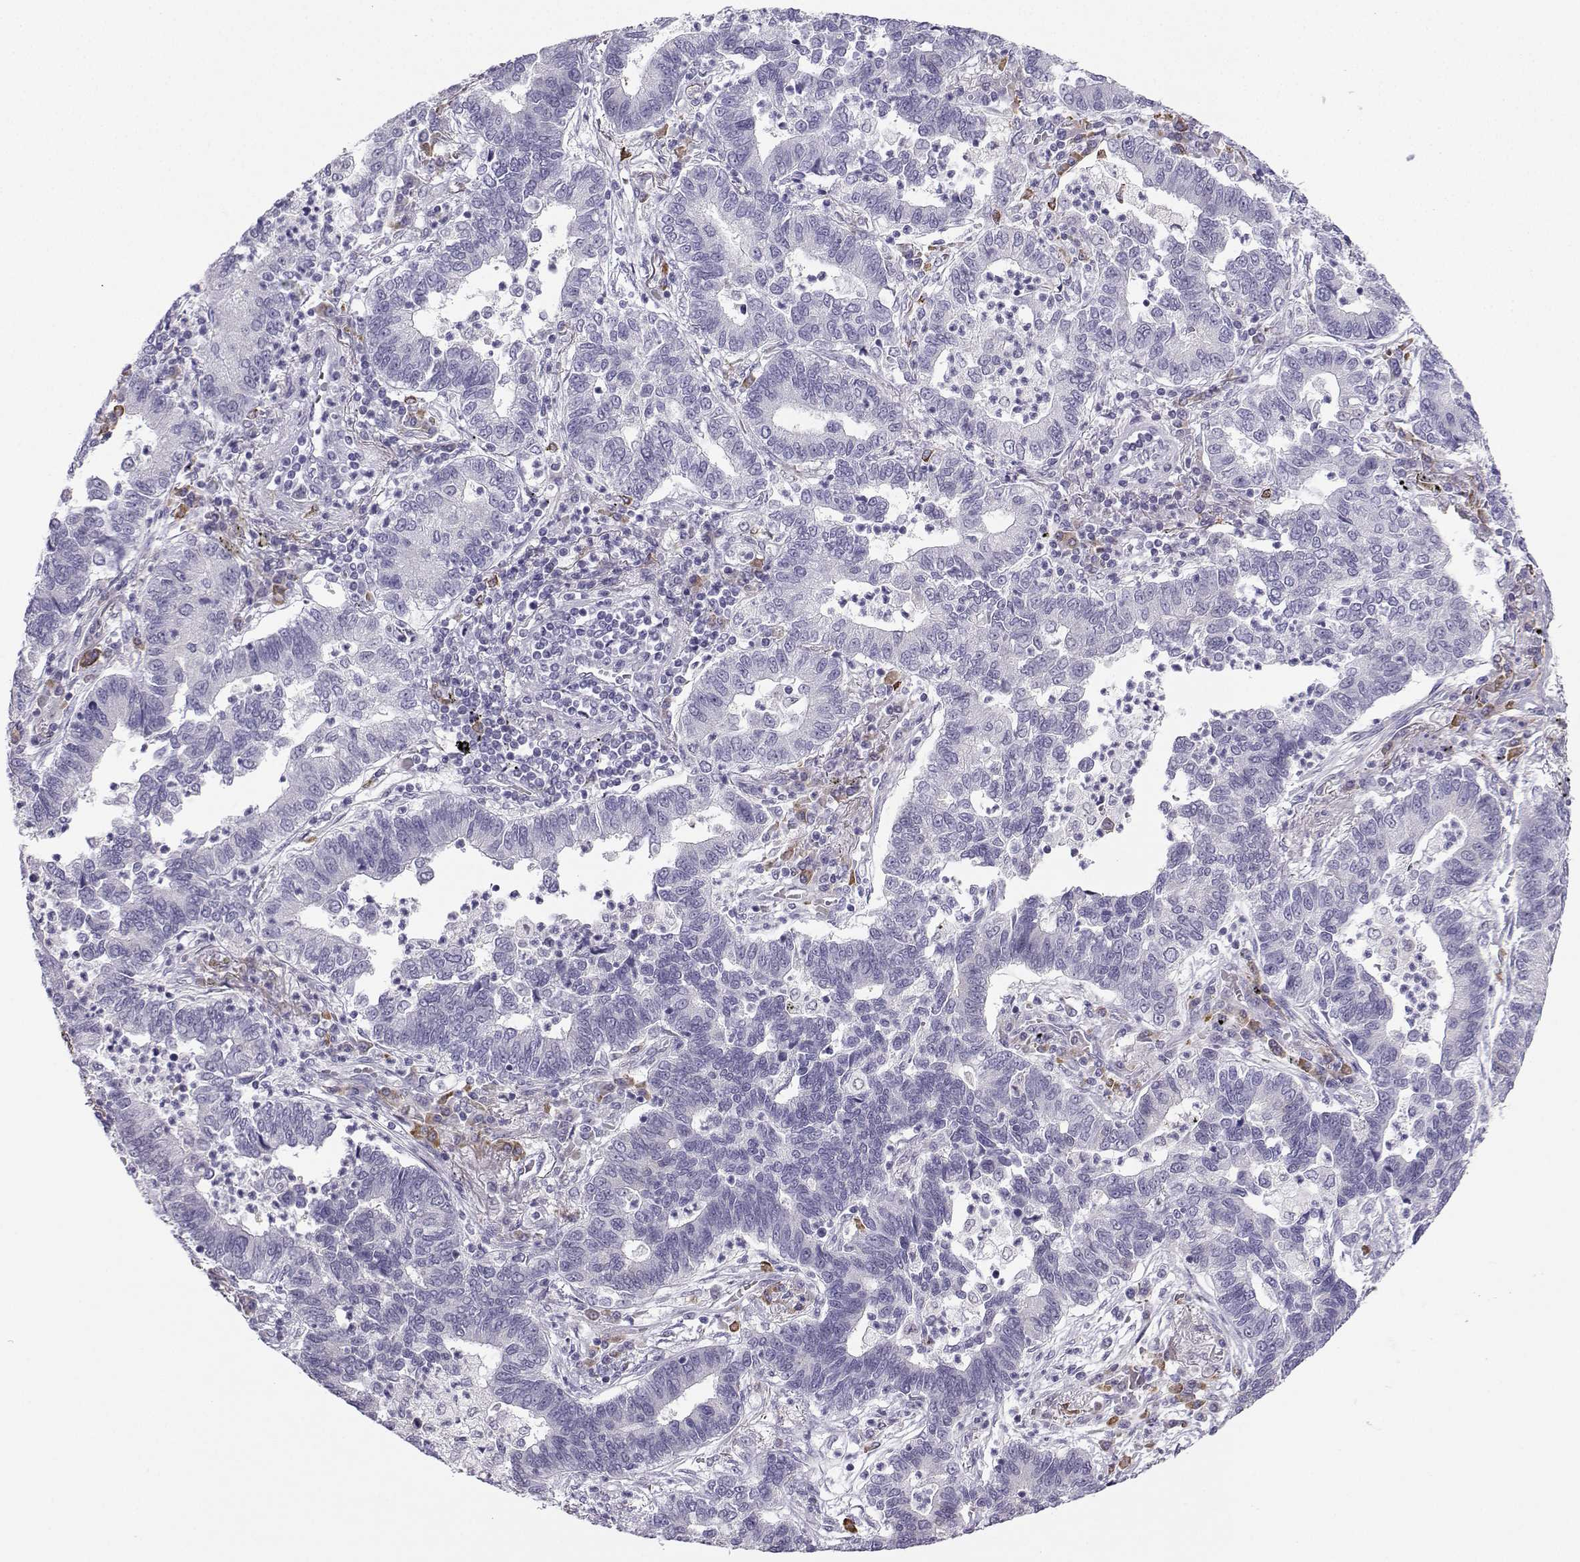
{"staining": {"intensity": "negative", "quantity": "none", "location": "none"}, "tissue": "lung cancer", "cell_type": "Tumor cells", "image_type": "cancer", "snomed": [{"axis": "morphology", "description": "Adenocarcinoma, NOS"}, {"axis": "topography", "description": "Lung"}], "caption": "This histopathology image is of adenocarcinoma (lung) stained with immunohistochemistry to label a protein in brown with the nuclei are counter-stained blue. There is no expression in tumor cells.", "gene": "DCLK3", "patient": {"sex": "female", "age": 57}}